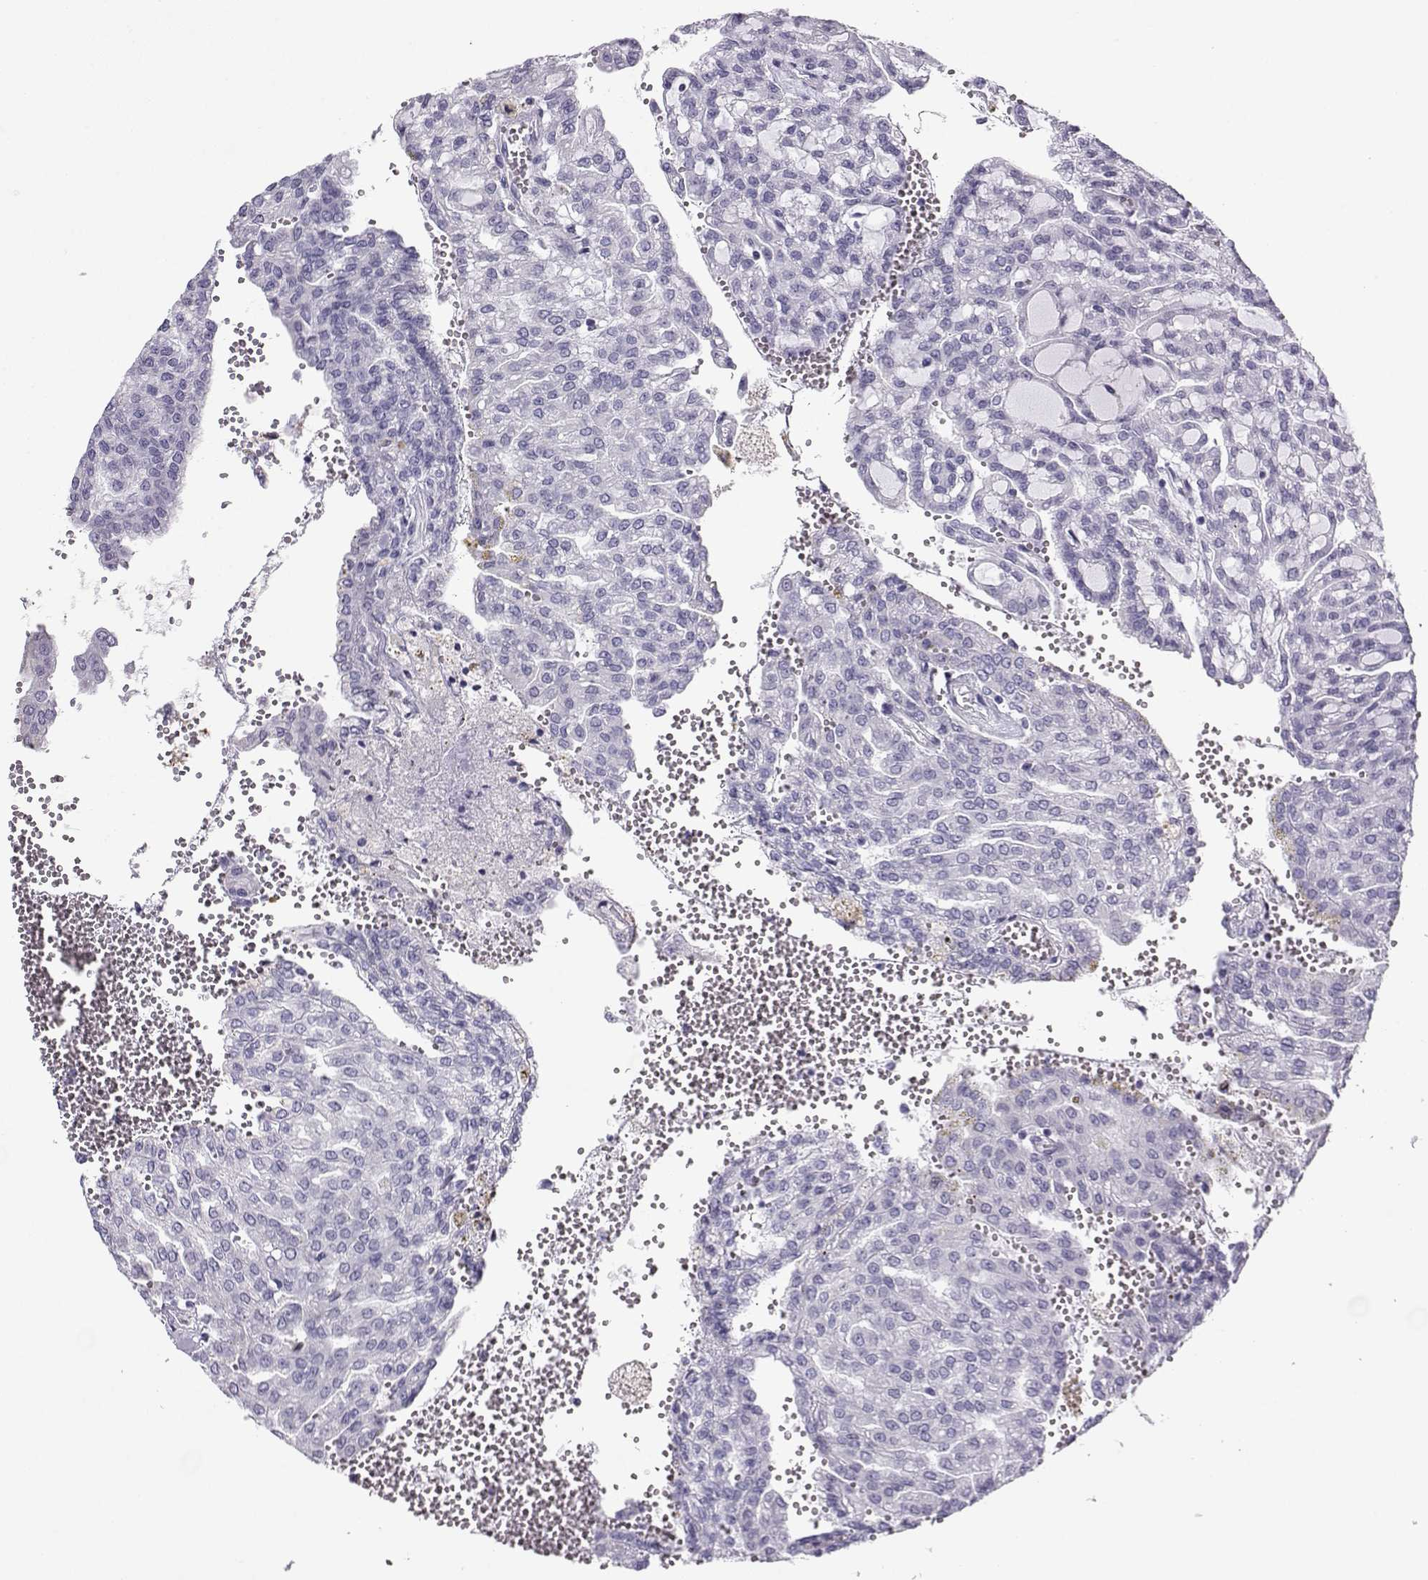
{"staining": {"intensity": "negative", "quantity": "none", "location": "none"}, "tissue": "renal cancer", "cell_type": "Tumor cells", "image_type": "cancer", "snomed": [{"axis": "morphology", "description": "Adenocarcinoma, NOS"}, {"axis": "topography", "description": "Kidney"}], "caption": "This is an immunohistochemistry (IHC) image of human adenocarcinoma (renal). There is no staining in tumor cells.", "gene": "NEFL", "patient": {"sex": "male", "age": 63}}